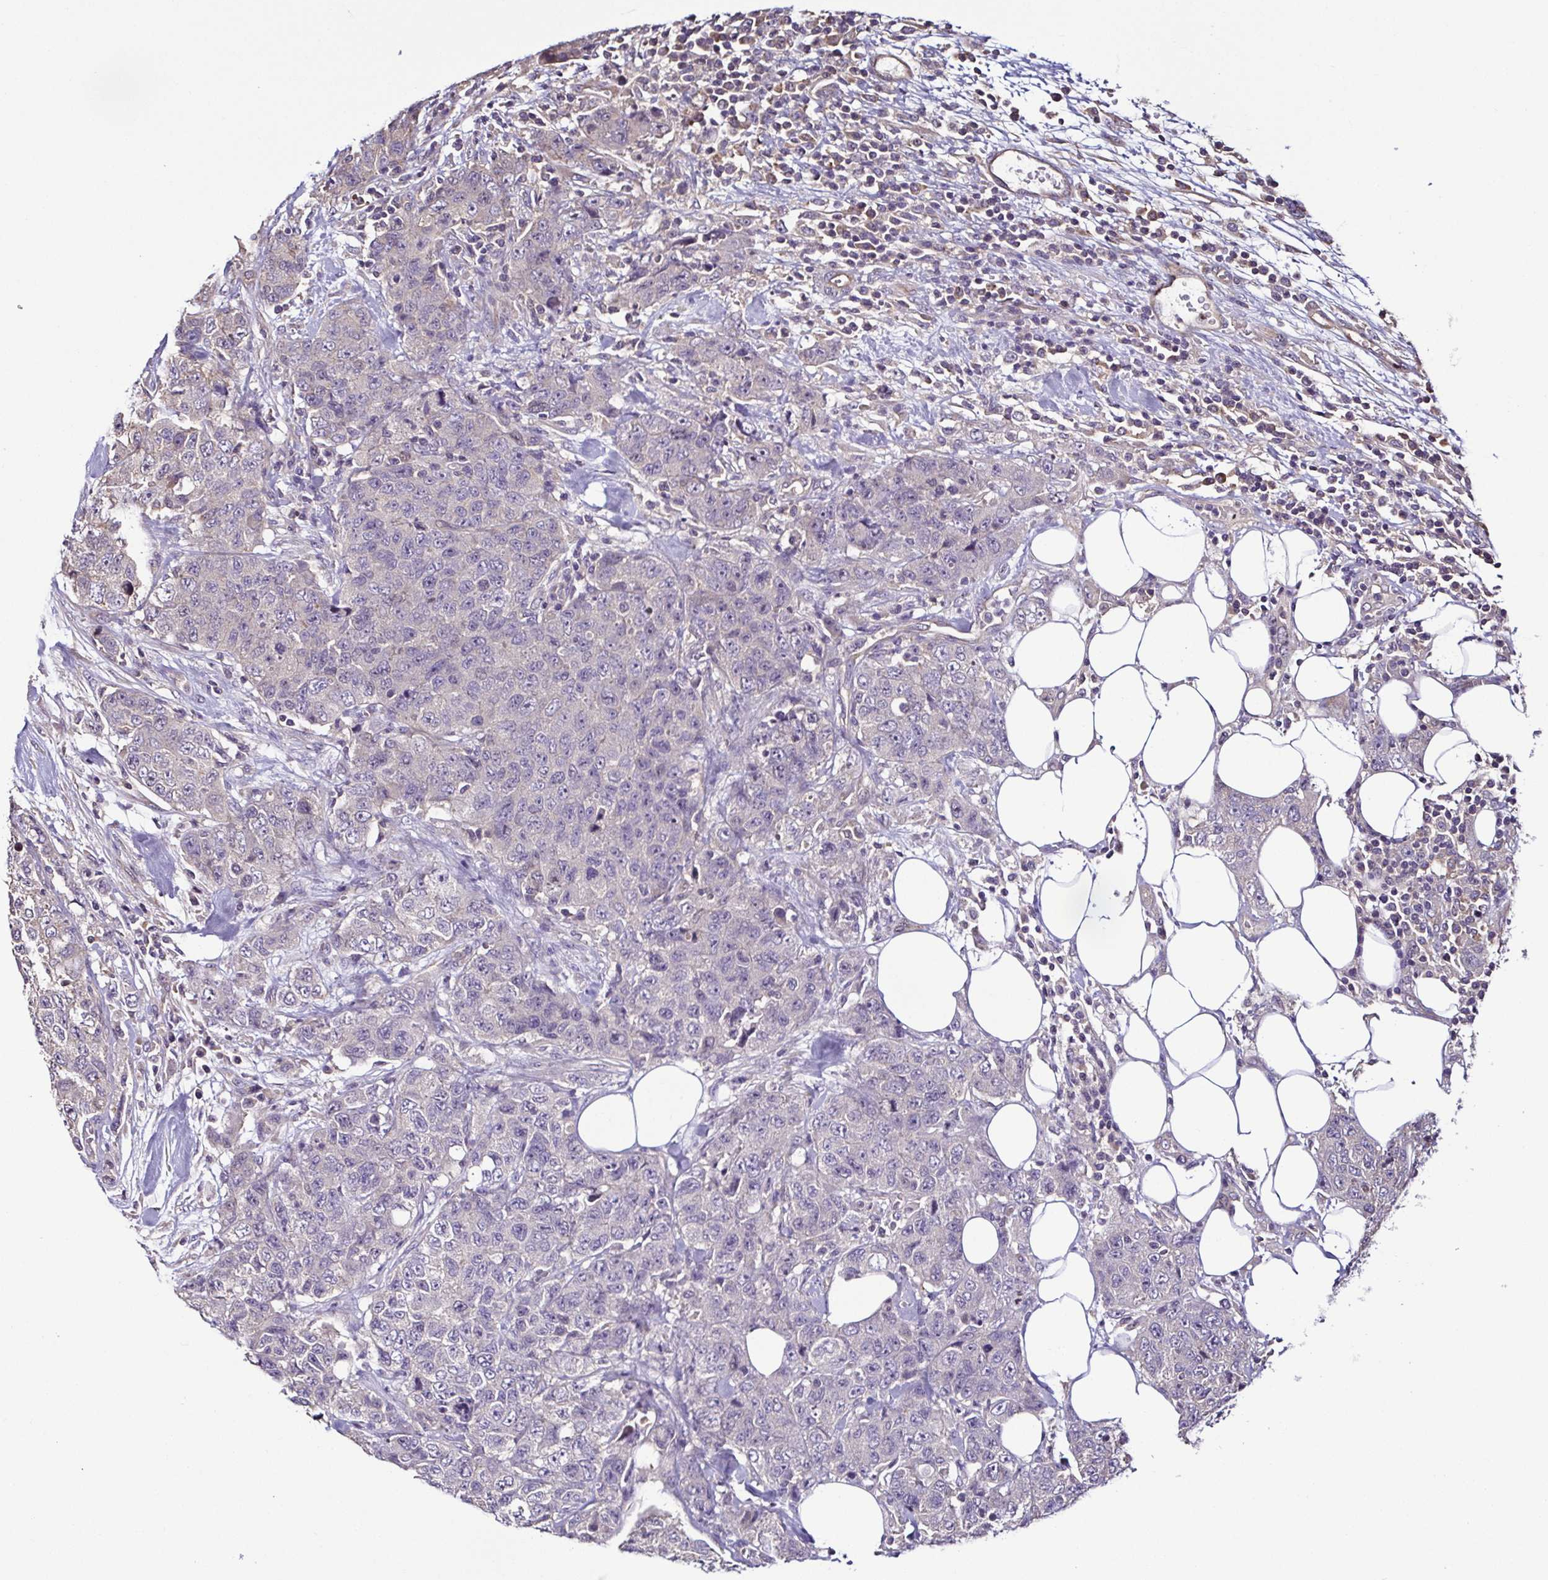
{"staining": {"intensity": "negative", "quantity": "none", "location": "none"}, "tissue": "urothelial cancer", "cell_type": "Tumor cells", "image_type": "cancer", "snomed": [{"axis": "morphology", "description": "Urothelial carcinoma, High grade"}, {"axis": "topography", "description": "Urinary bladder"}], "caption": "Urothelial cancer was stained to show a protein in brown. There is no significant positivity in tumor cells.", "gene": "LMOD2", "patient": {"sex": "female", "age": 78}}